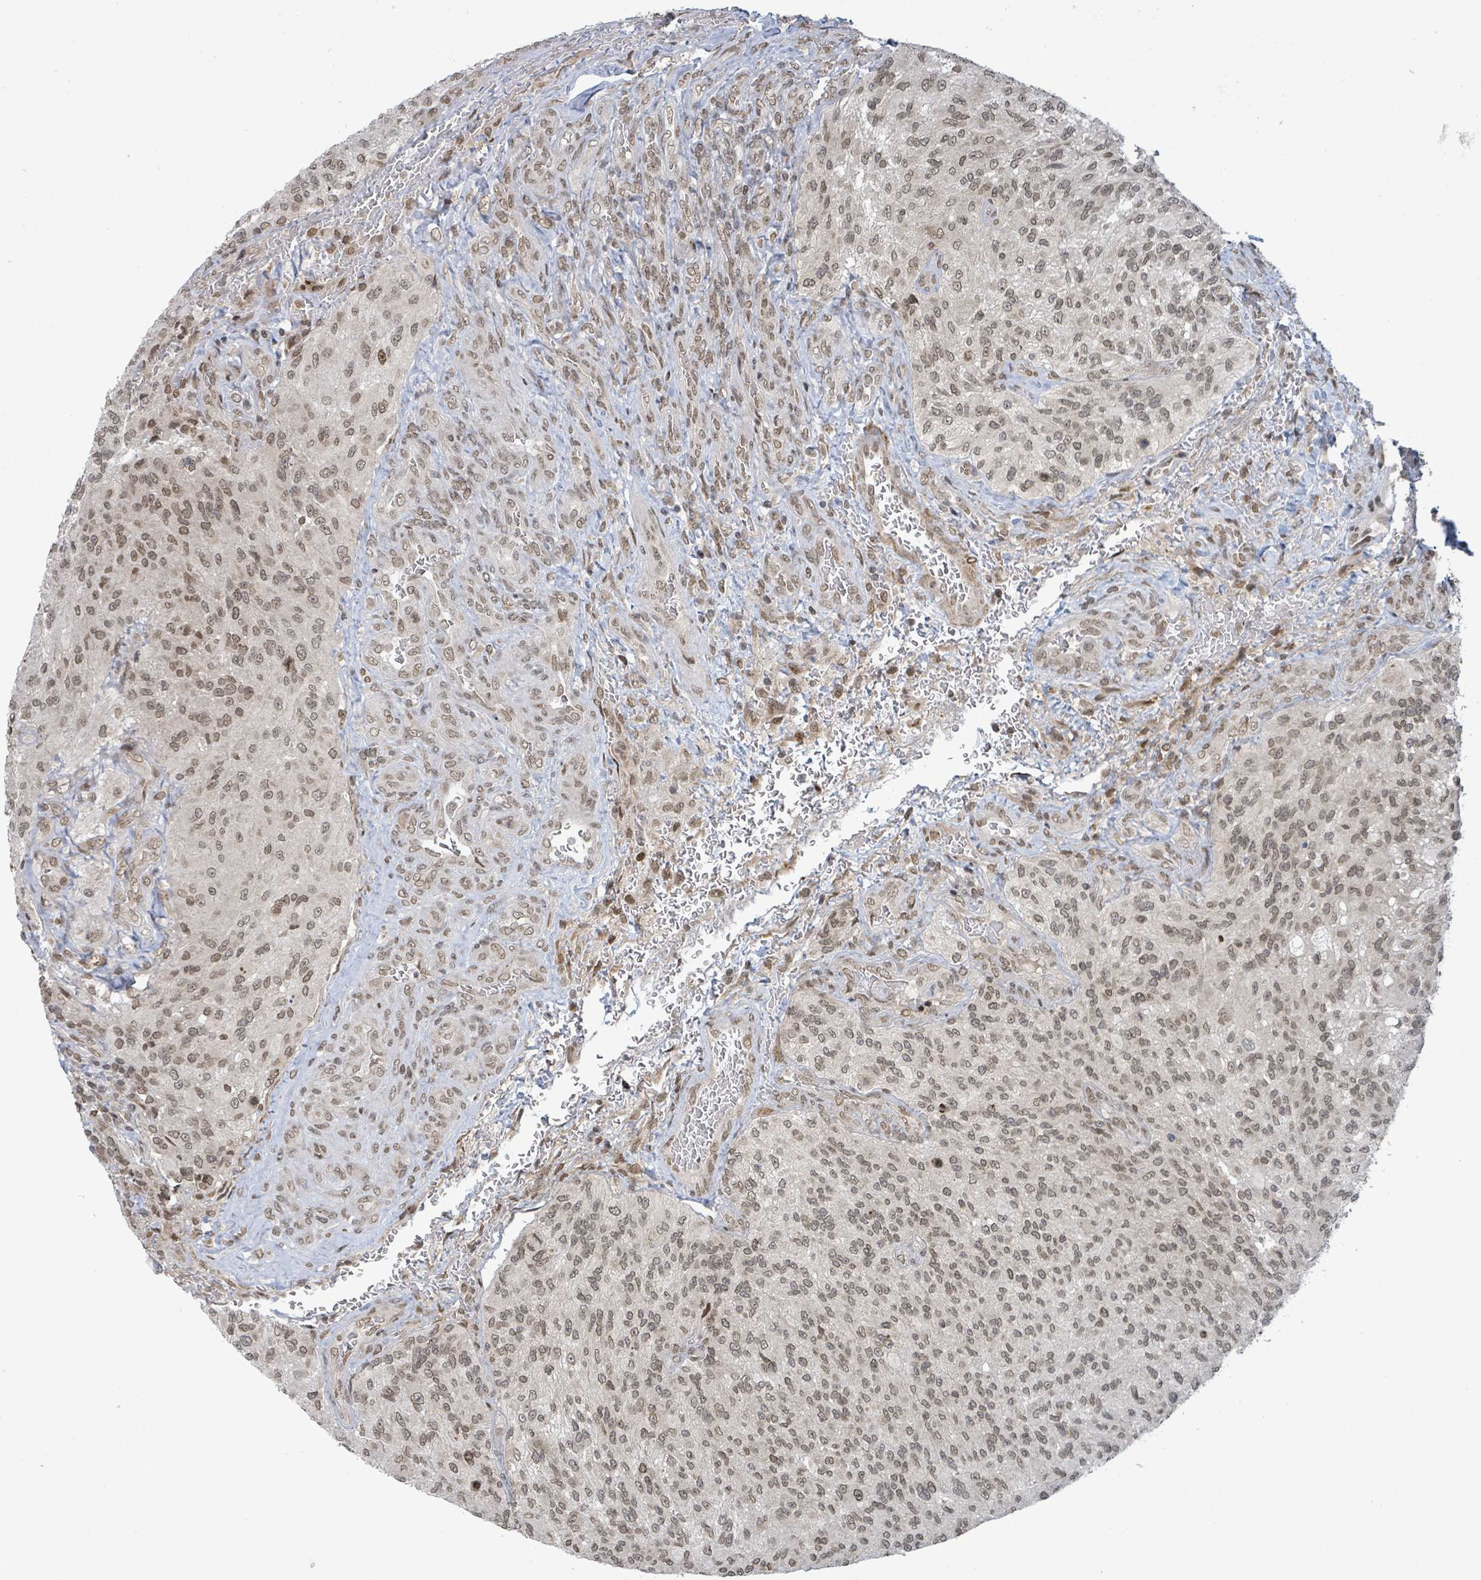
{"staining": {"intensity": "moderate", "quantity": ">75%", "location": "nuclear"}, "tissue": "glioma", "cell_type": "Tumor cells", "image_type": "cancer", "snomed": [{"axis": "morphology", "description": "Normal tissue, NOS"}, {"axis": "morphology", "description": "Glioma, malignant, High grade"}, {"axis": "topography", "description": "Cerebral cortex"}], "caption": "Malignant glioma (high-grade) stained with a brown dye reveals moderate nuclear positive expression in about >75% of tumor cells.", "gene": "SBF2", "patient": {"sex": "male", "age": 56}}